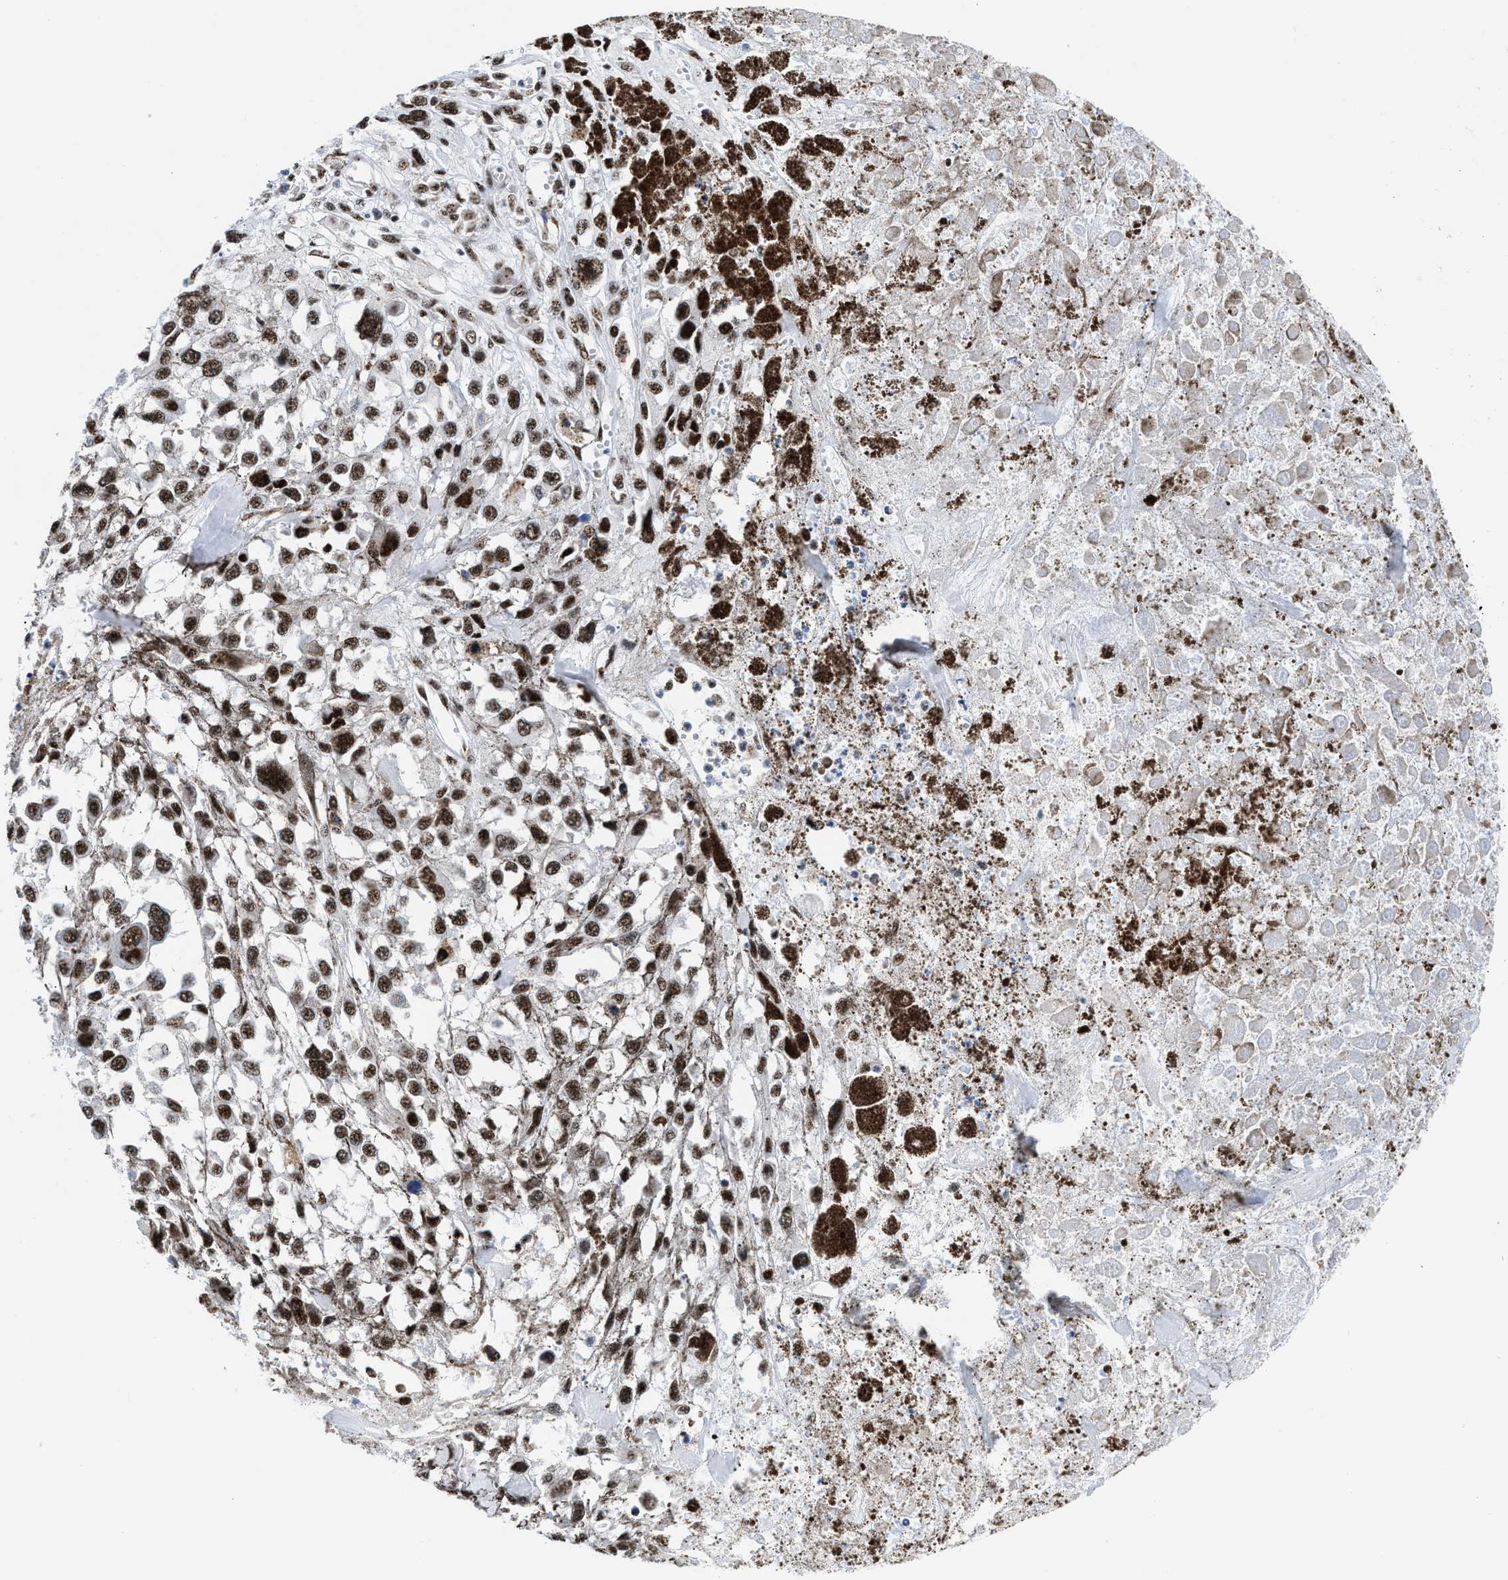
{"staining": {"intensity": "strong", "quantity": ">75%", "location": "nuclear"}, "tissue": "melanoma", "cell_type": "Tumor cells", "image_type": "cancer", "snomed": [{"axis": "morphology", "description": "Malignant melanoma, Metastatic site"}, {"axis": "topography", "description": "Lymph node"}], "caption": "An immunohistochemistry (IHC) photomicrograph of tumor tissue is shown. Protein staining in brown shows strong nuclear positivity in malignant melanoma (metastatic site) within tumor cells.", "gene": "RBM8A", "patient": {"sex": "male", "age": 59}}